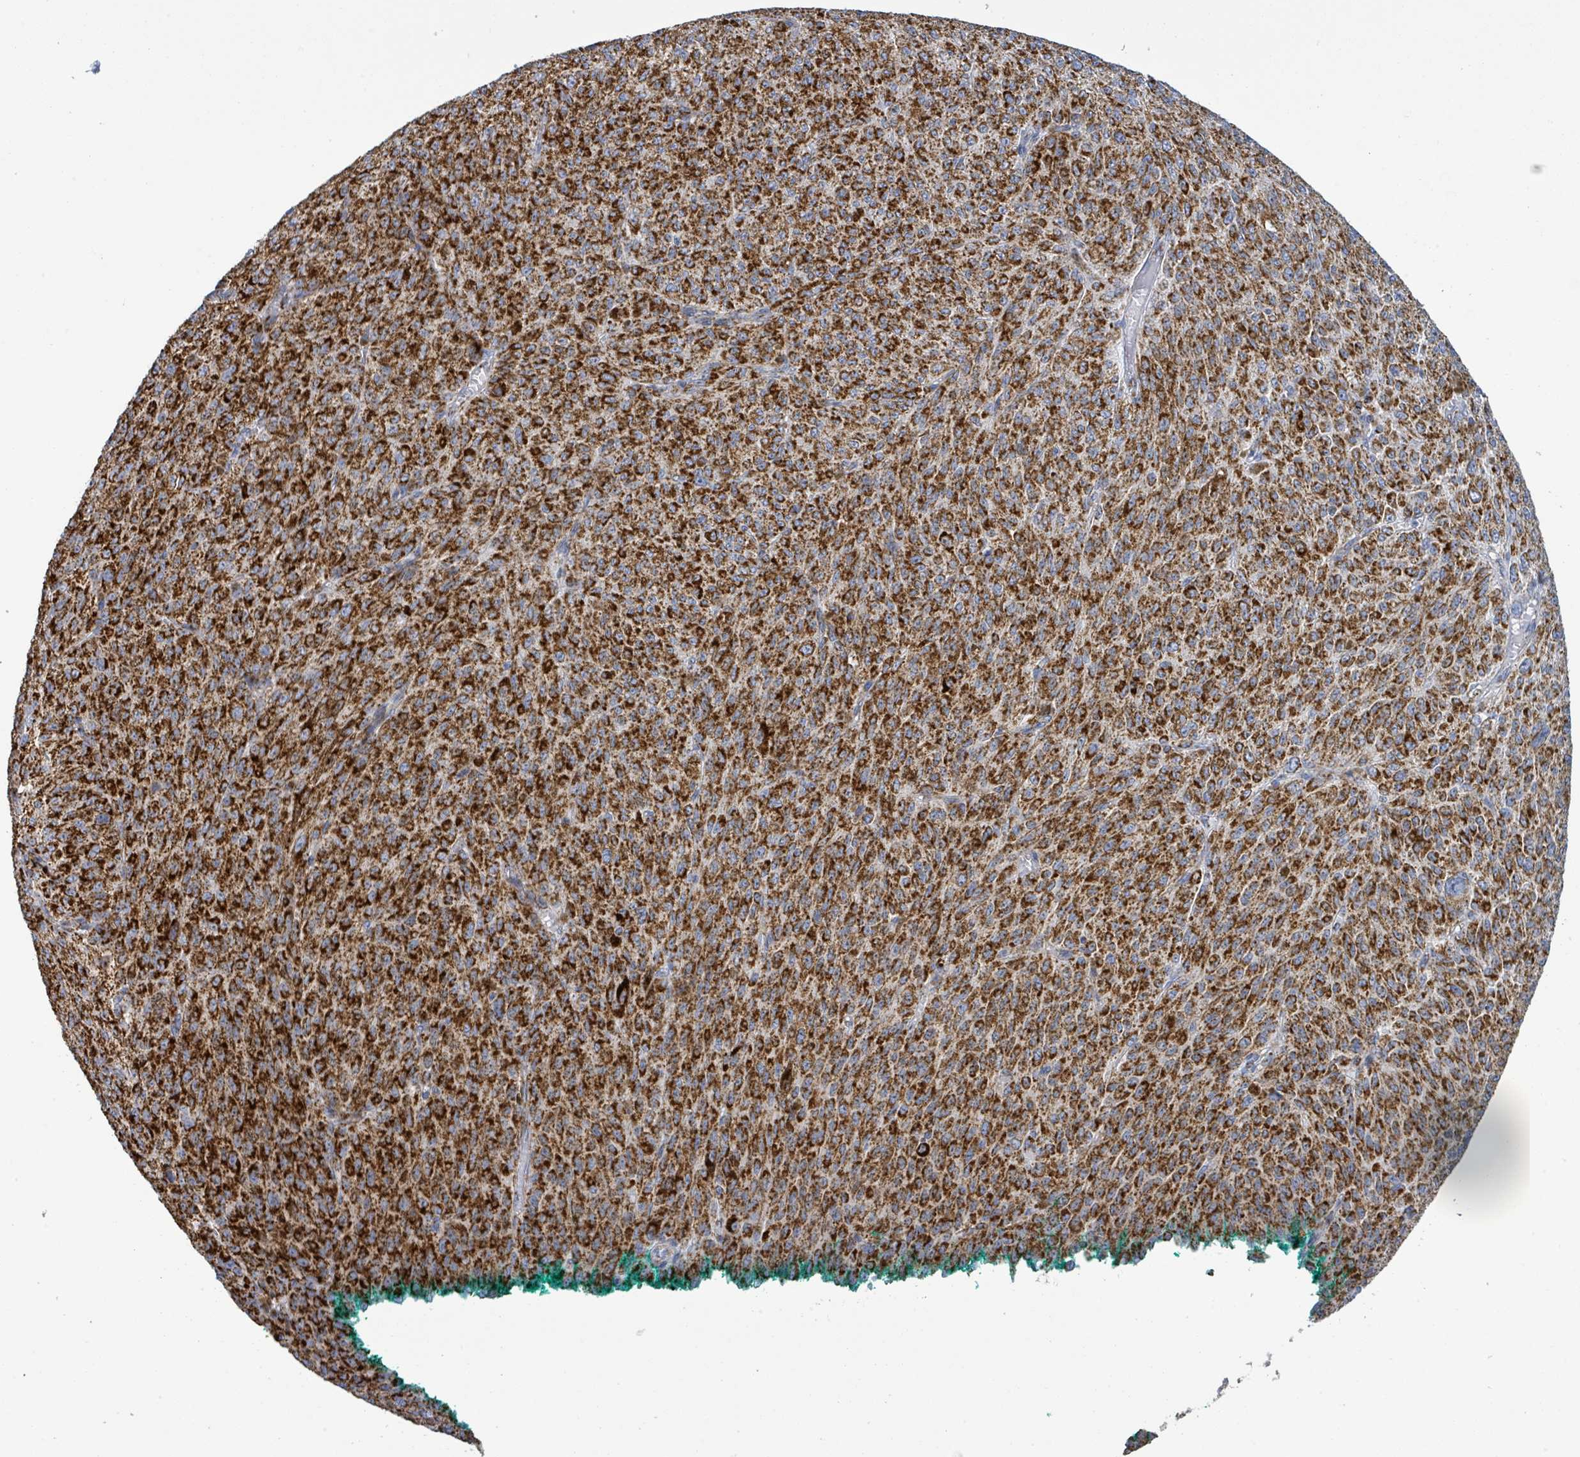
{"staining": {"intensity": "strong", "quantity": ">75%", "location": "cytoplasmic/membranous"}, "tissue": "melanoma", "cell_type": "Tumor cells", "image_type": "cancer", "snomed": [{"axis": "morphology", "description": "Malignant melanoma, NOS"}, {"axis": "topography", "description": "Skin"}], "caption": "Immunohistochemical staining of human melanoma demonstrates high levels of strong cytoplasmic/membranous protein positivity in about >75% of tumor cells.", "gene": "SUCLG2", "patient": {"sex": "female", "age": 52}}